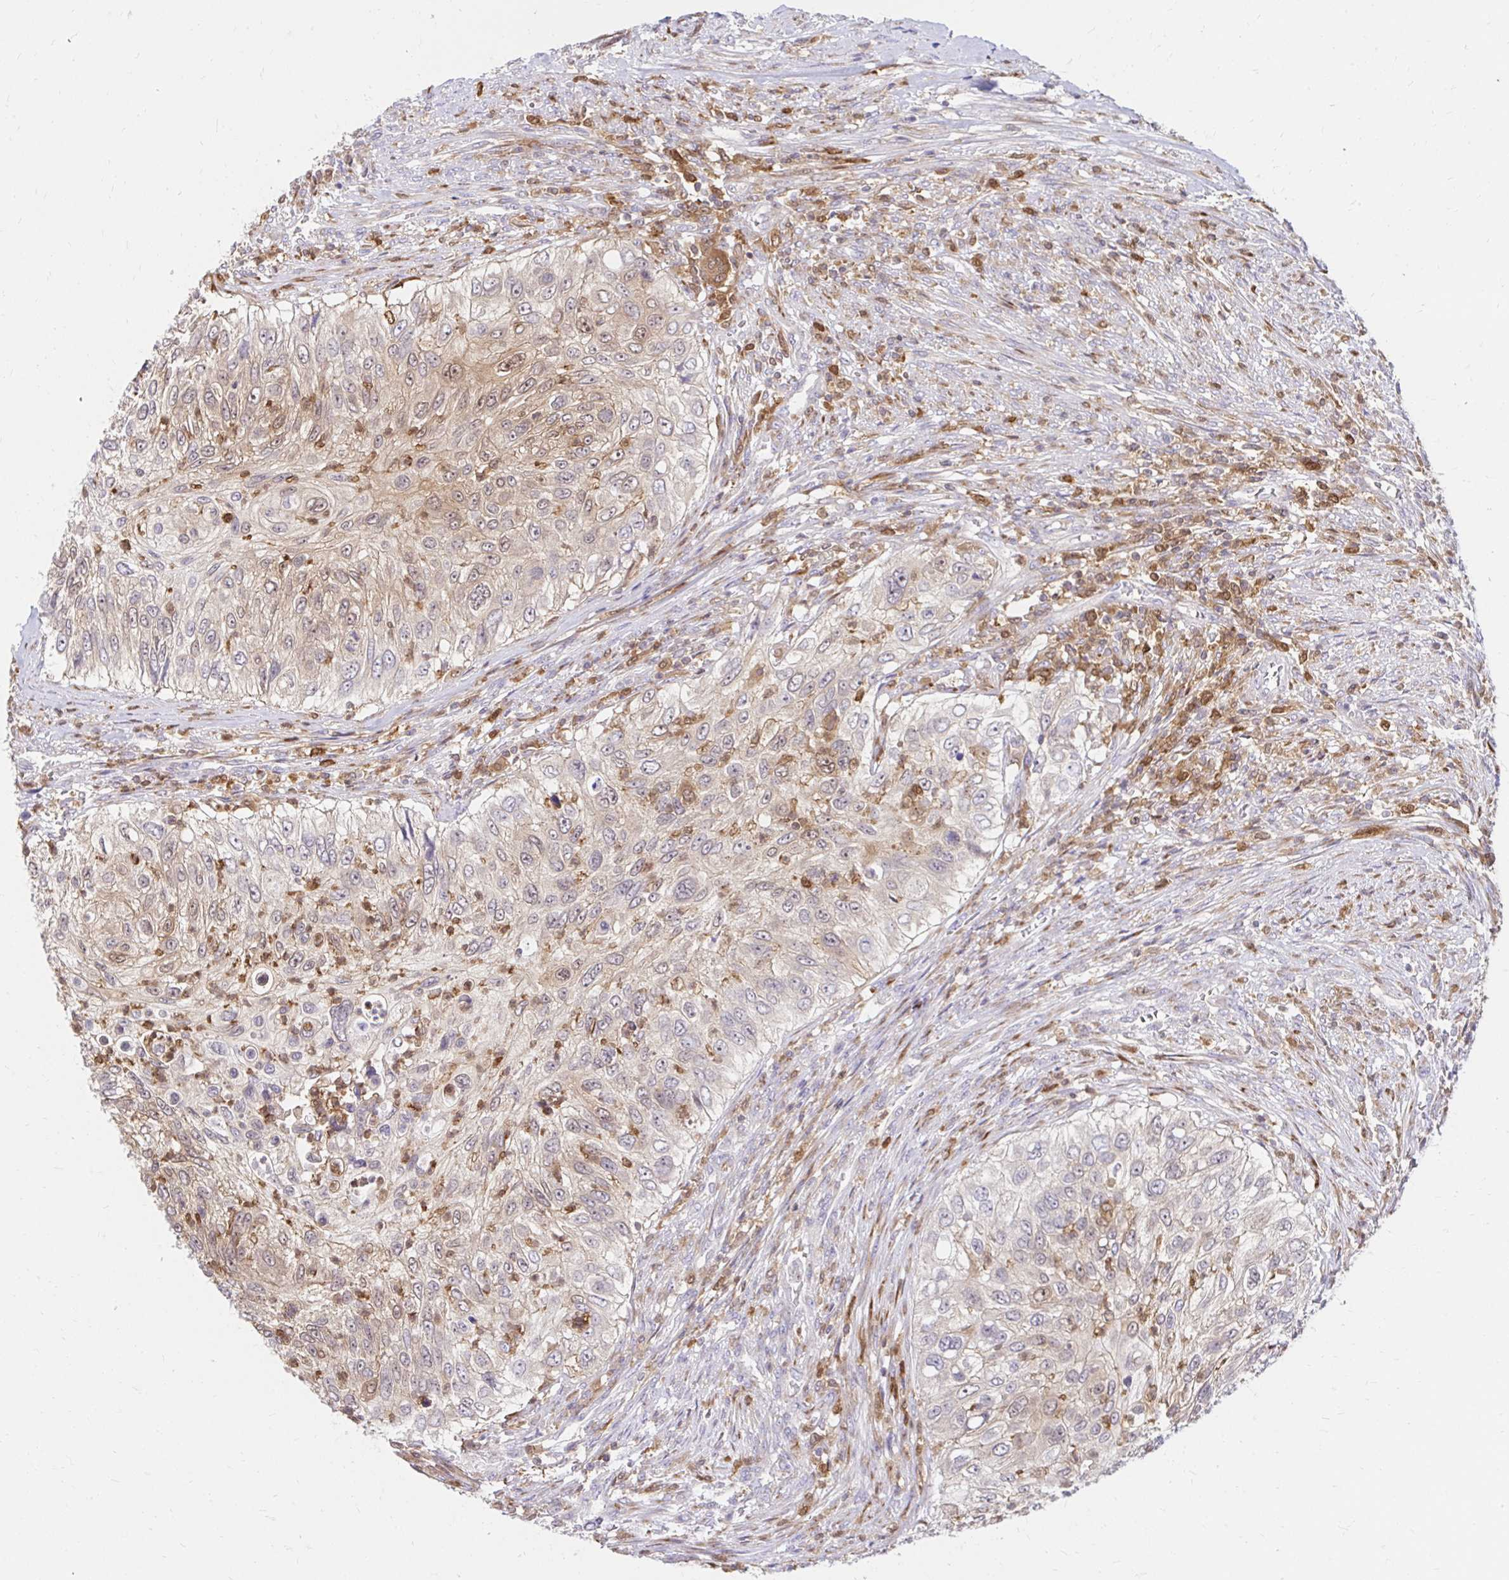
{"staining": {"intensity": "weak", "quantity": ">75%", "location": "cytoplasmic/membranous,nuclear"}, "tissue": "urothelial cancer", "cell_type": "Tumor cells", "image_type": "cancer", "snomed": [{"axis": "morphology", "description": "Urothelial carcinoma, High grade"}, {"axis": "topography", "description": "Urinary bladder"}], "caption": "This is a photomicrograph of immunohistochemistry (IHC) staining of urothelial carcinoma (high-grade), which shows weak positivity in the cytoplasmic/membranous and nuclear of tumor cells.", "gene": "PYCARD", "patient": {"sex": "female", "age": 60}}